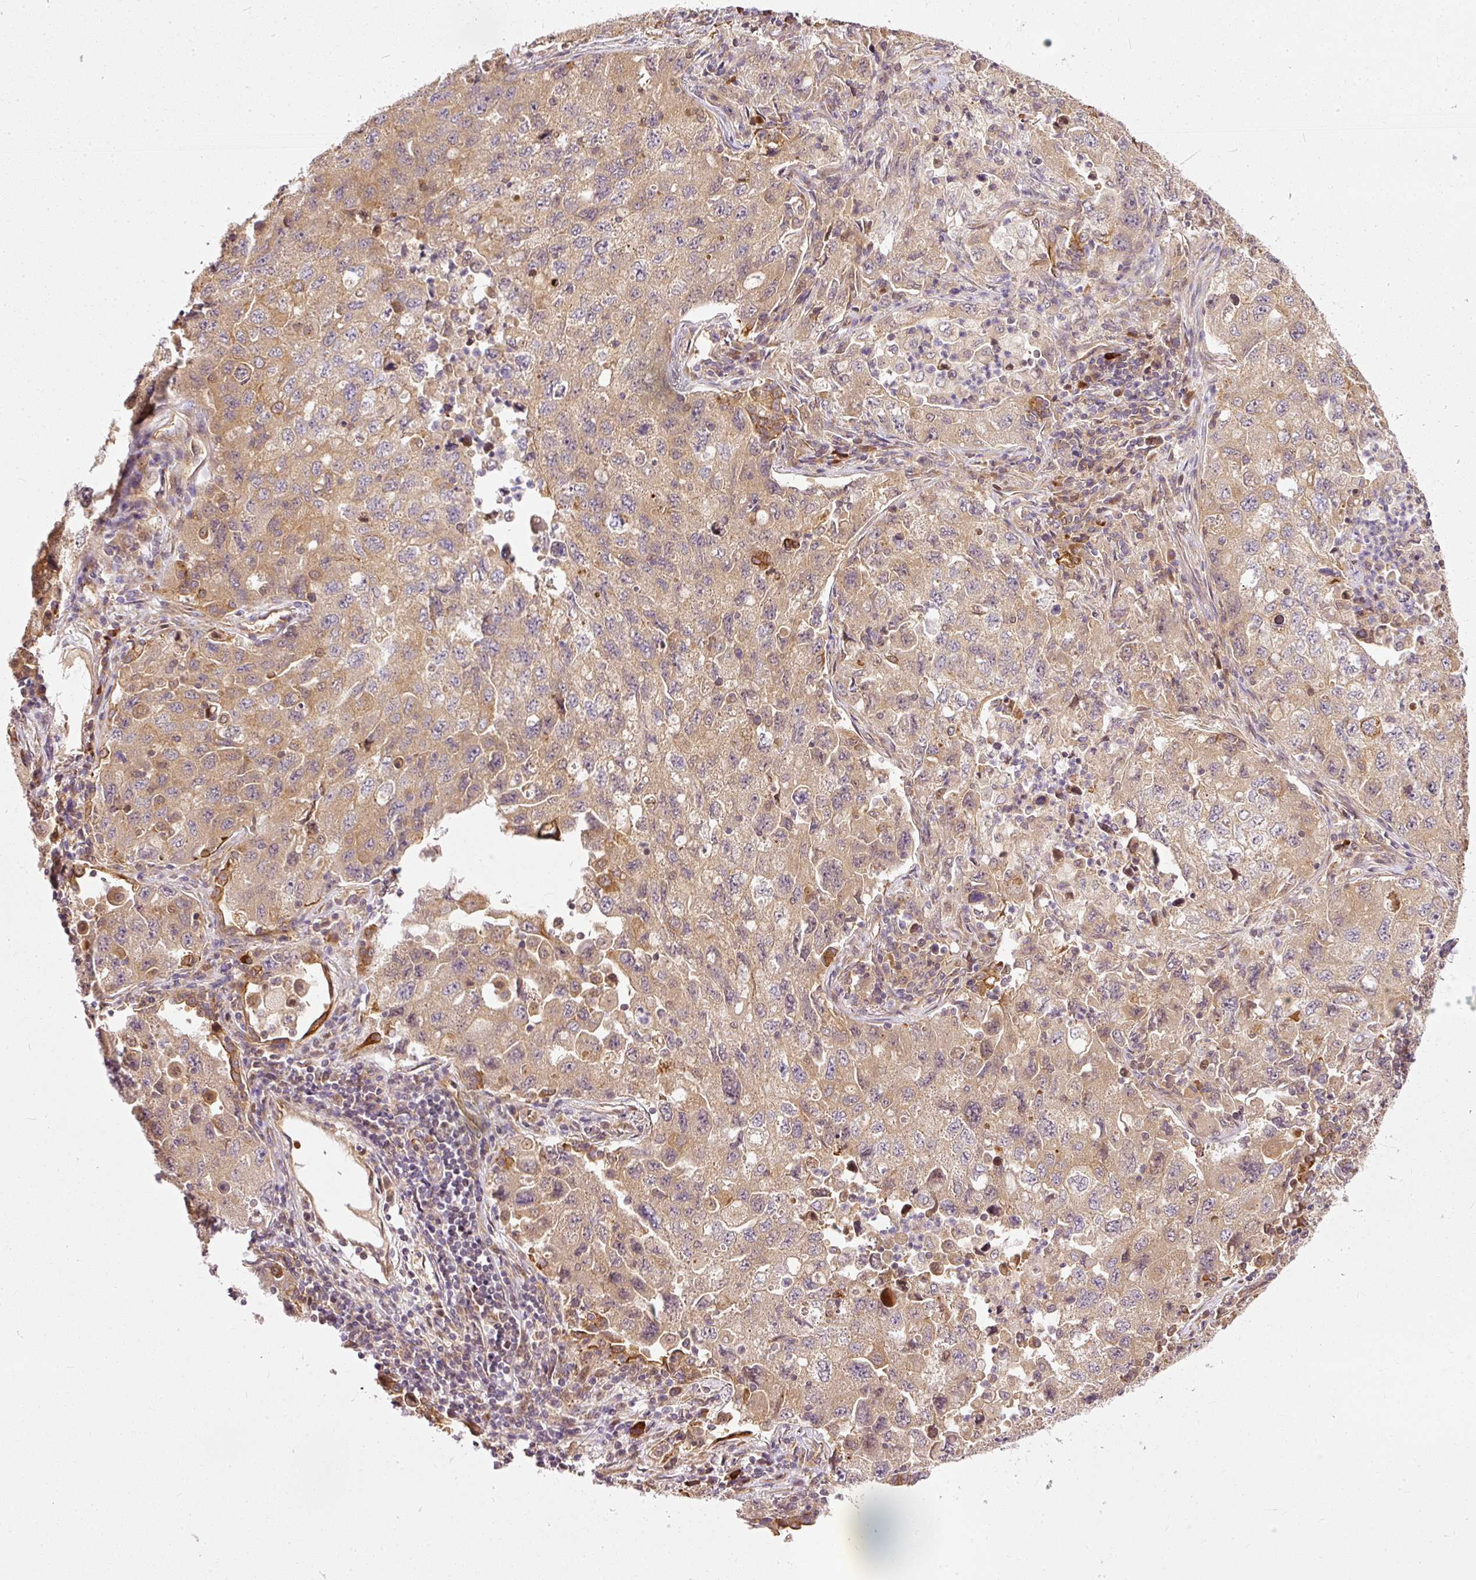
{"staining": {"intensity": "moderate", "quantity": ">75%", "location": "cytoplasmic/membranous"}, "tissue": "lung cancer", "cell_type": "Tumor cells", "image_type": "cancer", "snomed": [{"axis": "morphology", "description": "Adenocarcinoma, NOS"}, {"axis": "topography", "description": "Lung"}], "caption": "This is an image of IHC staining of lung adenocarcinoma, which shows moderate expression in the cytoplasmic/membranous of tumor cells.", "gene": "MIF4GD", "patient": {"sex": "female", "age": 57}}